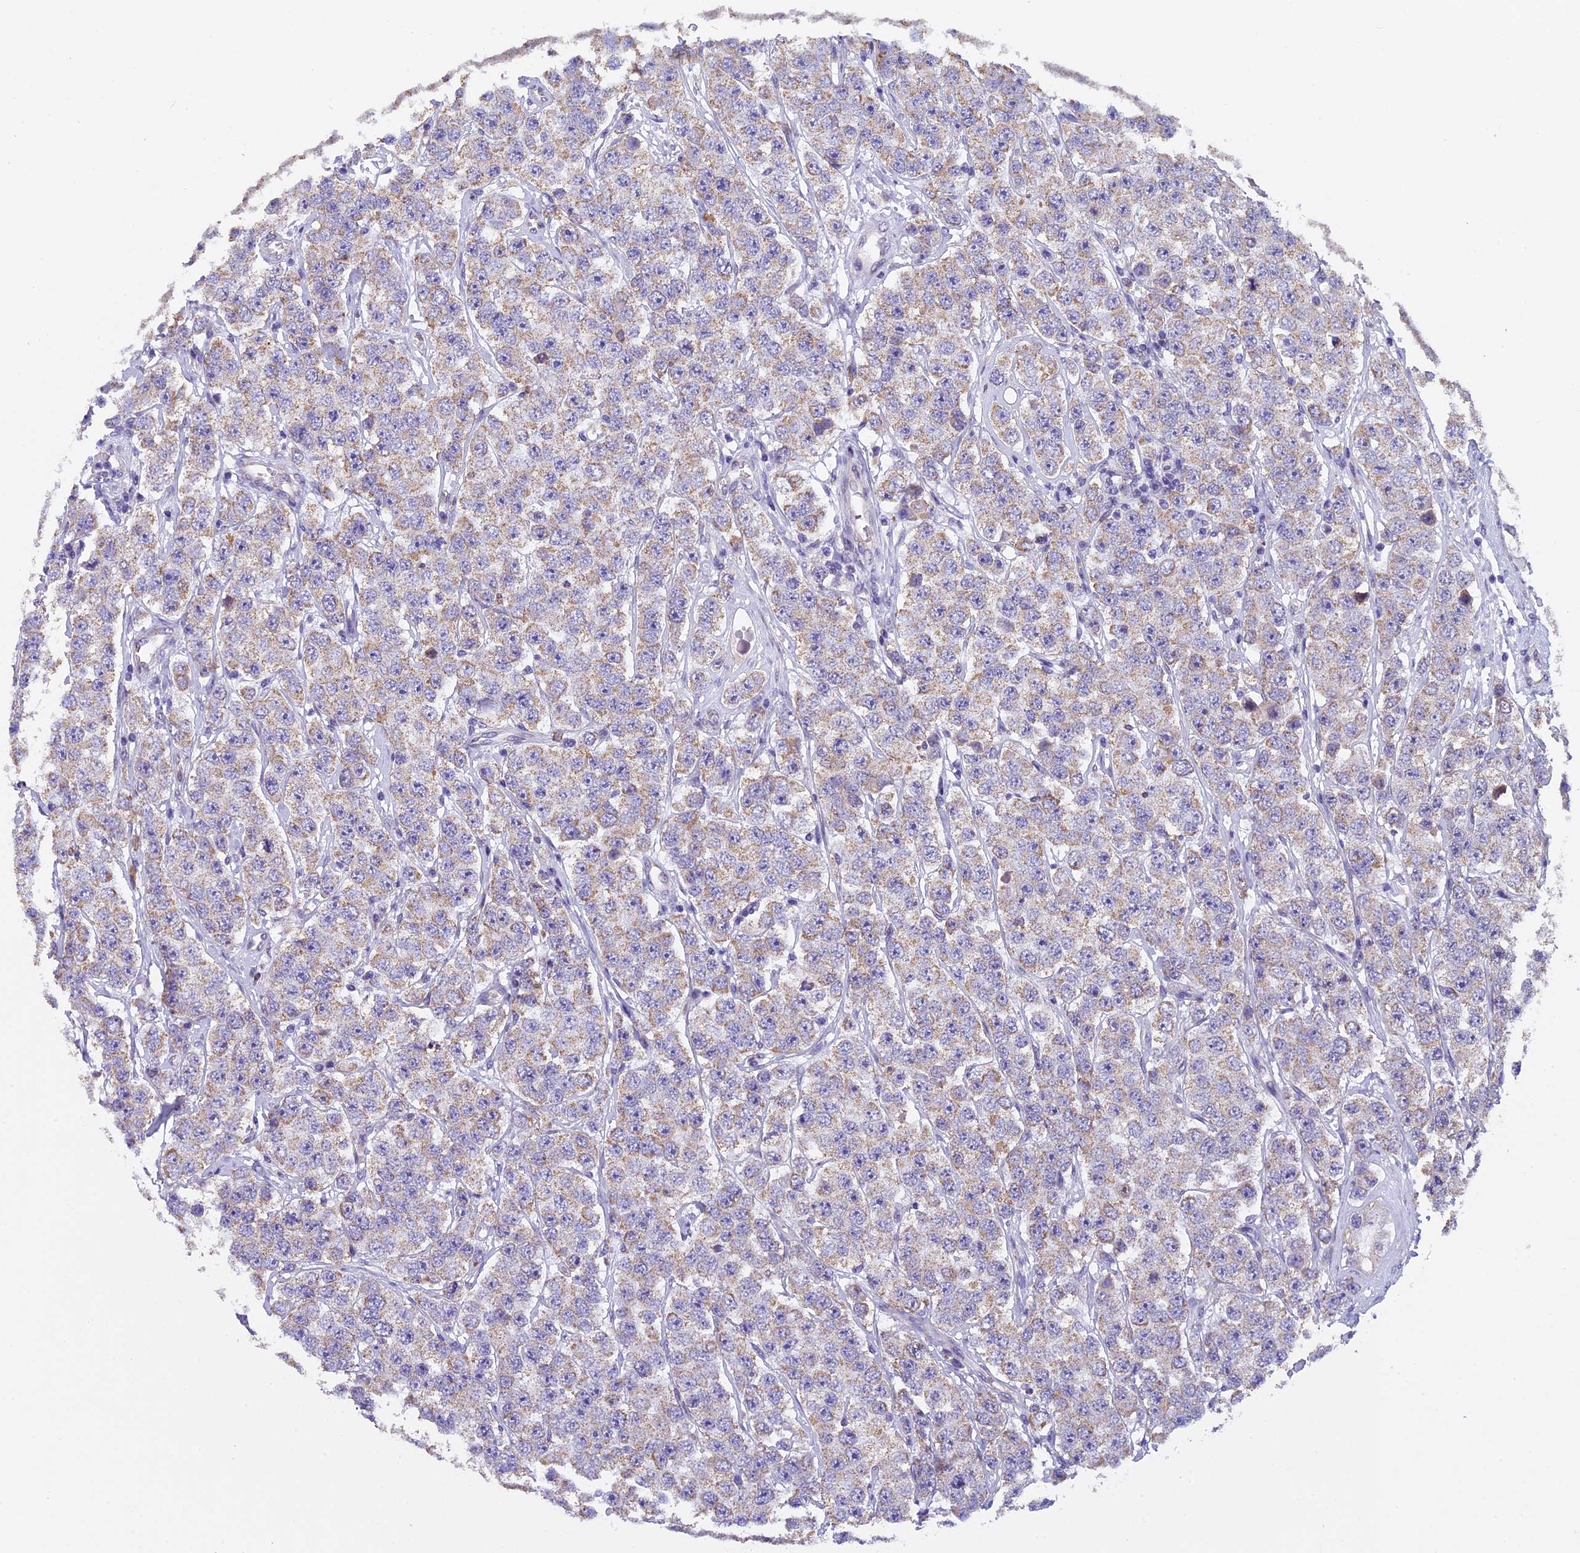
{"staining": {"intensity": "weak", "quantity": ">75%", "location": "cytoplasmic/membranous"}, "tissue": "testis cancer", "cell_type": "Tumor cells", "image_type": "cancer", "snomed": [{"axis": "morphology", "description": "Seminoma, NOS"}, {"axis": "topography", "description": "Testis"}], "caption": "Protein expression analysis of seminoma (testis) demonstrates weak cytoplasmic/membranous positivity in about >75% of tumor cells. The staining was performed using DAB to visualize the protein expression in brown, while the nuclei were stained in blue with hematoxylin (Magnification: 20x).", "gene": "ZNF317", "patient": {"sex": "male", "age": 28}}